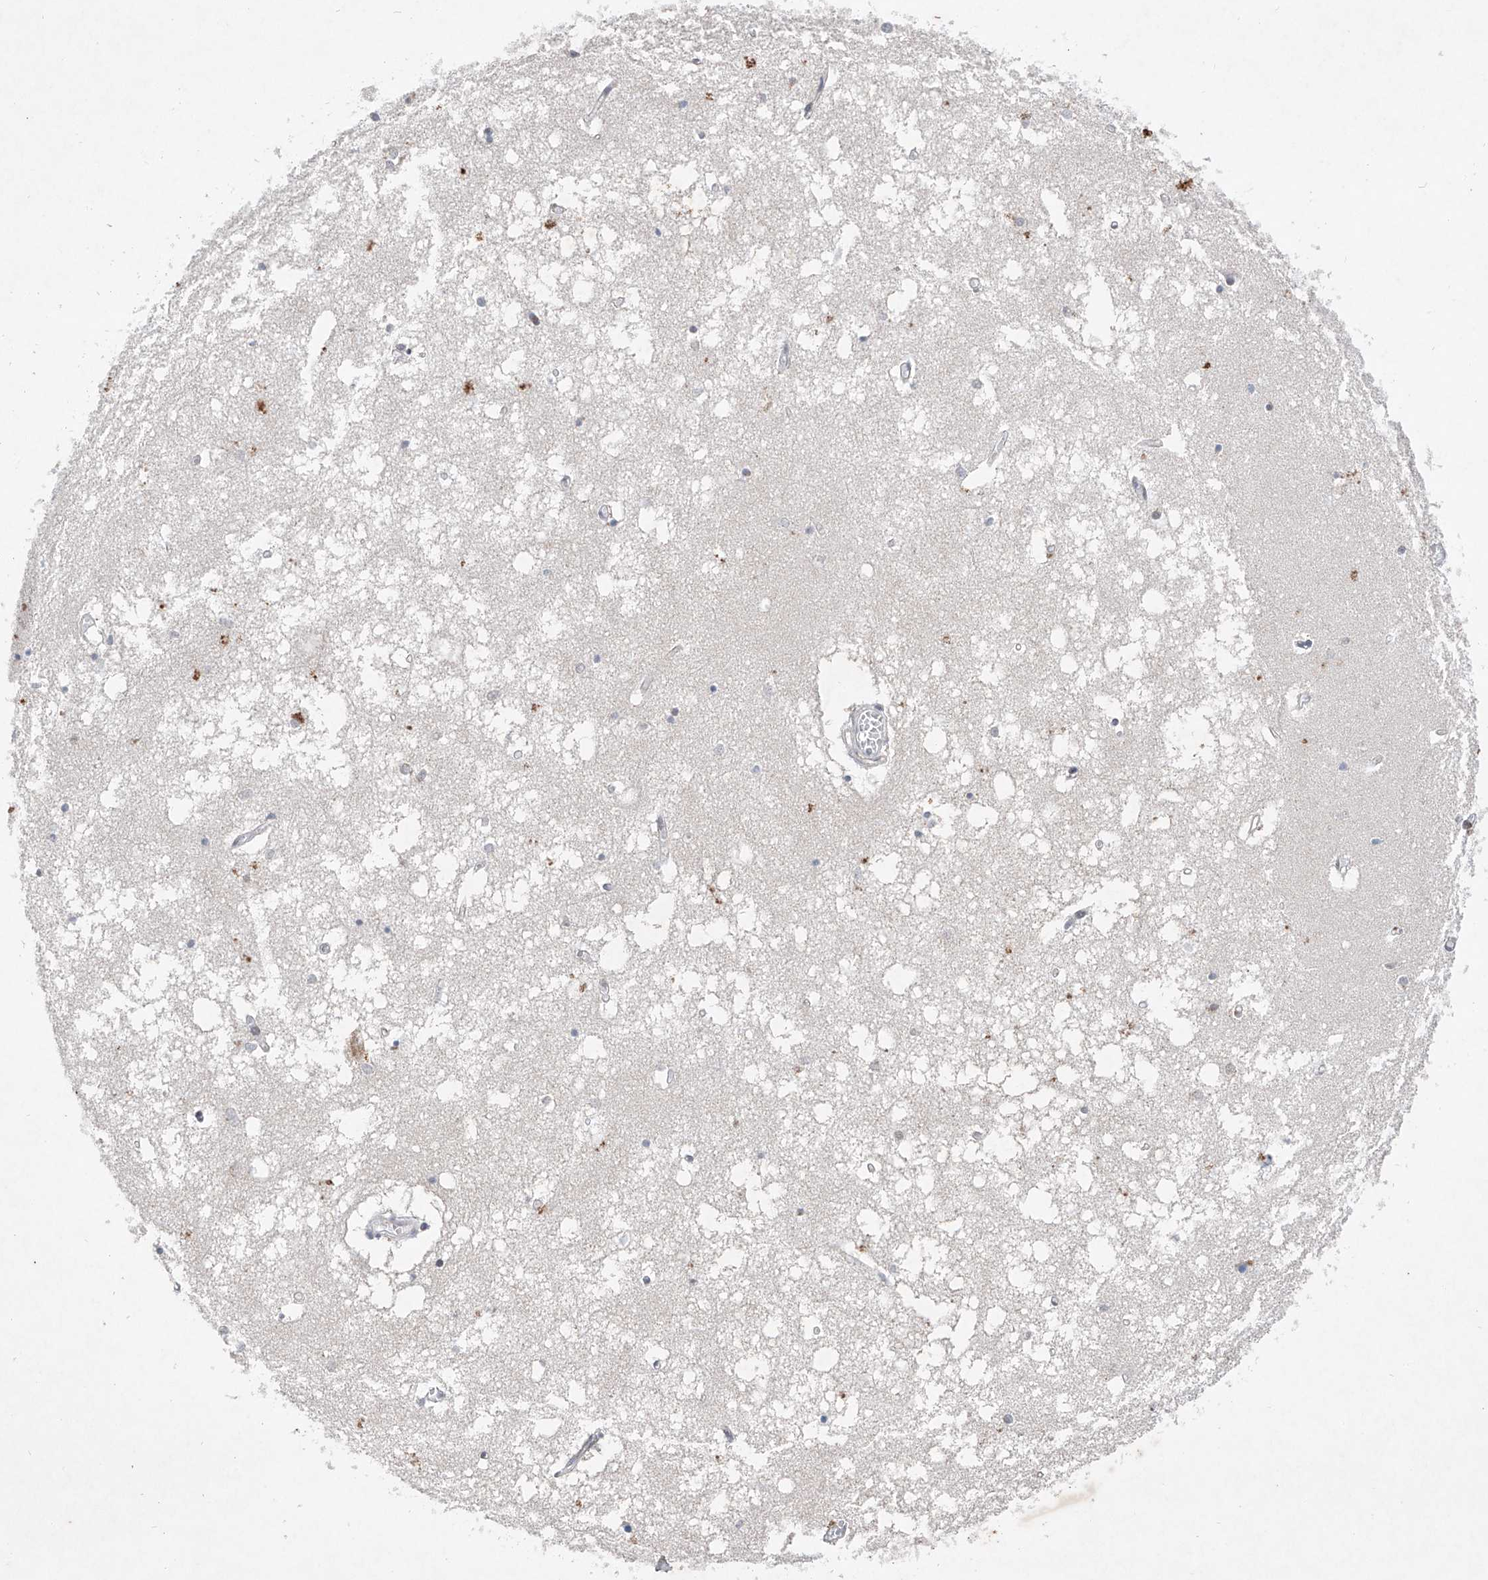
{"staining": {"intensity": "moderate", "quantity": "<25%", "location": "cytoplasmic/membranous"}, "tissue": "hippocampus", "cell_type": "Glial cells", "image_type": "normal", "snomed": [{"axis": "morphology", "description": "Normal tissue, NOS"}, {"axis": "topography", "description": "Hippocampus"}], "caption": "IHC of normal hippocampus demonstrates low levels of moderate cytoplasmic/membranous positivity in about <25% of glial cells.", "gene": "FASTK", "patient": {"sex": "male", "age": 70}}